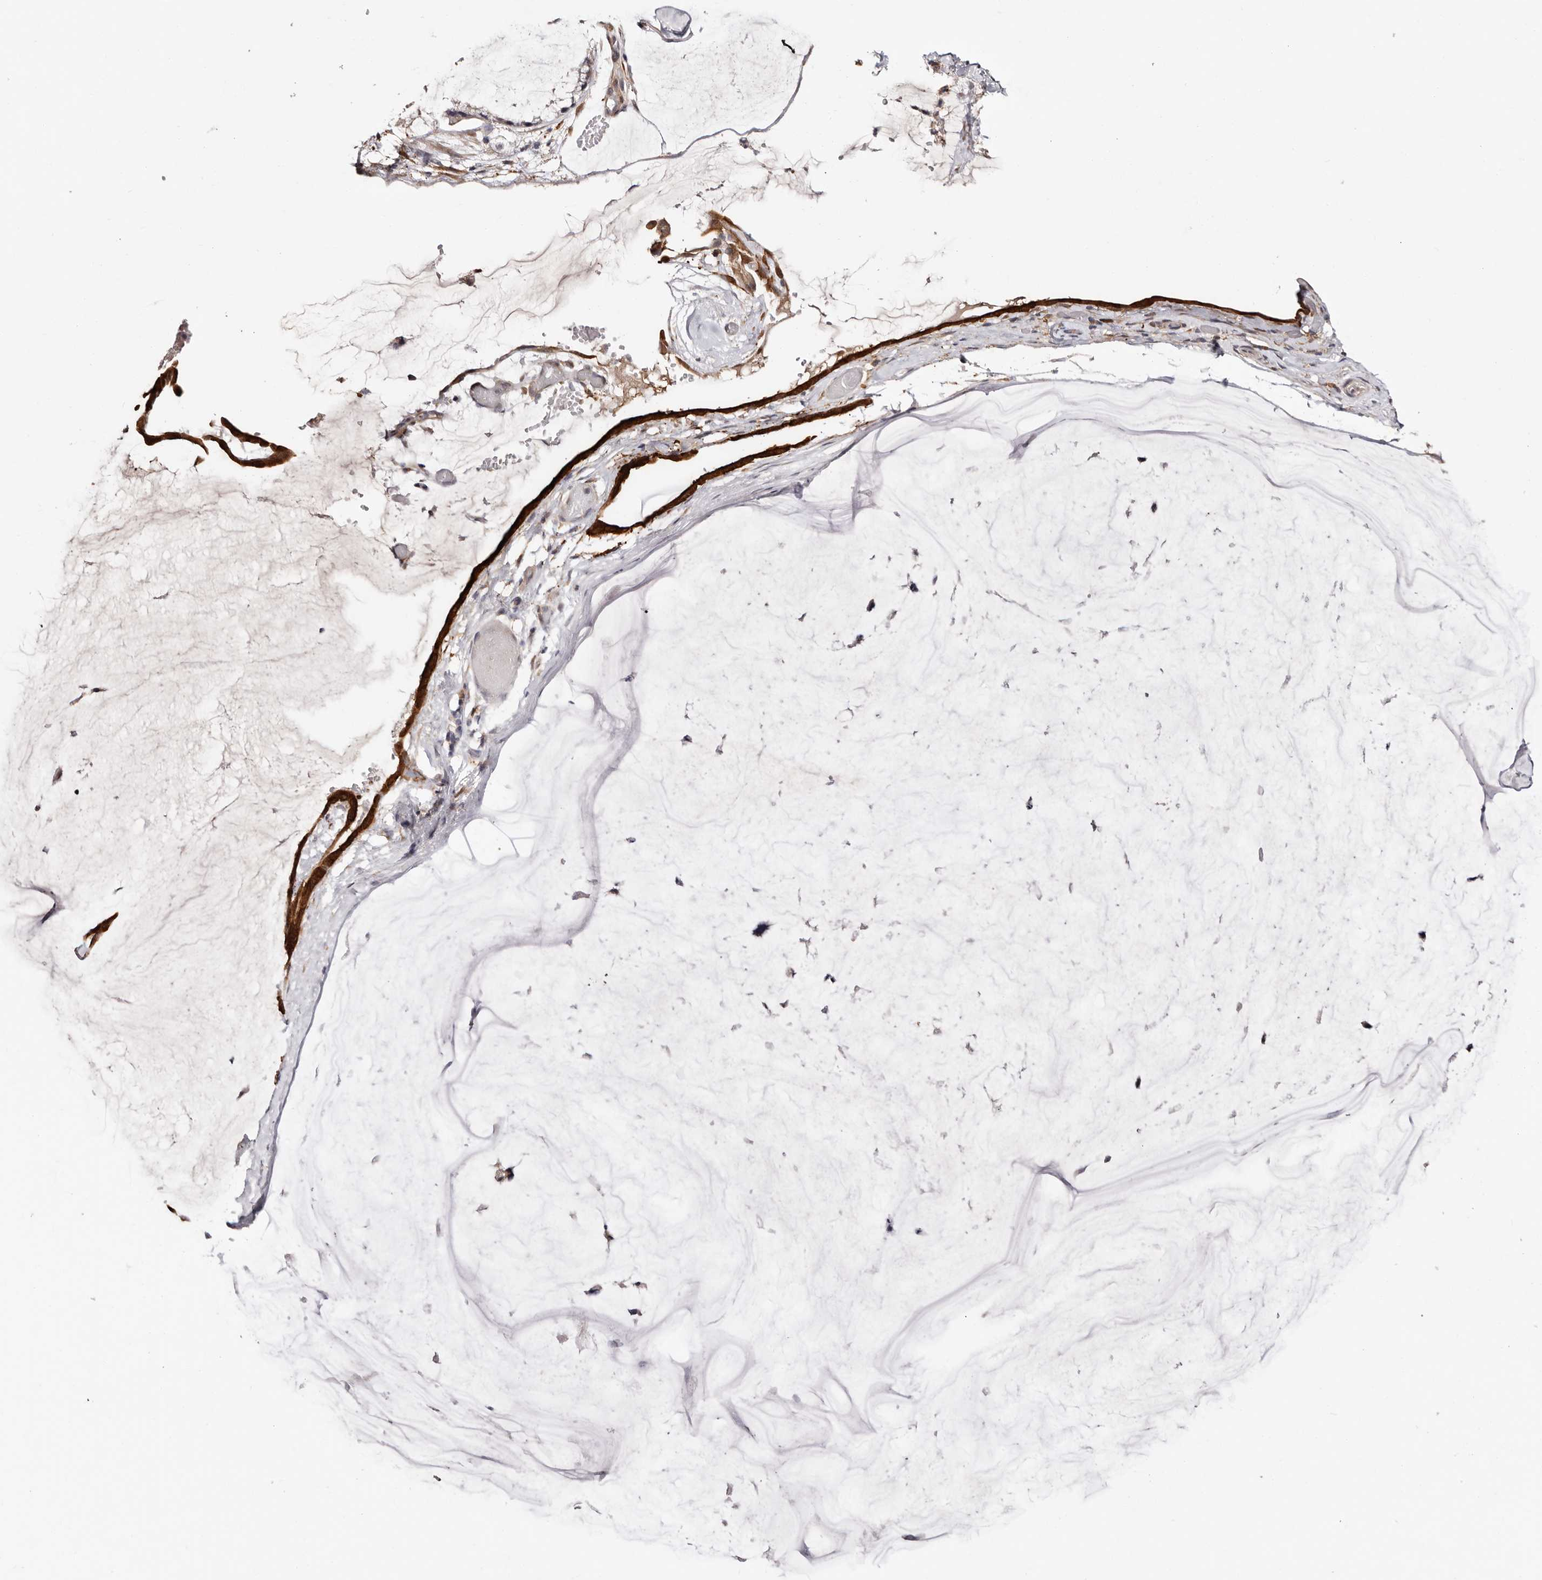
{"staining": {"intensity": "strong", "quantity": ">75%", "location": "cytoplasmic/membranous"}, "tissue": "ovarian cancer", "cell_type": "Tumor cells", "image_type": "cancer", "snomed": [{"axis": "morphology", "description": "Cystadenocarcinoma, mucinous, NOS"}, {"axis": "topography", "description": "Ovary"}], "caption": "An image showing strong cytoplasmic/membranous expression in about >75% of tumor cells in ovarian cancer, as visualized by brown immunohistochemical staining.", "gene": "GFOD1", "patient": {"sex": "female", "age": 39}}